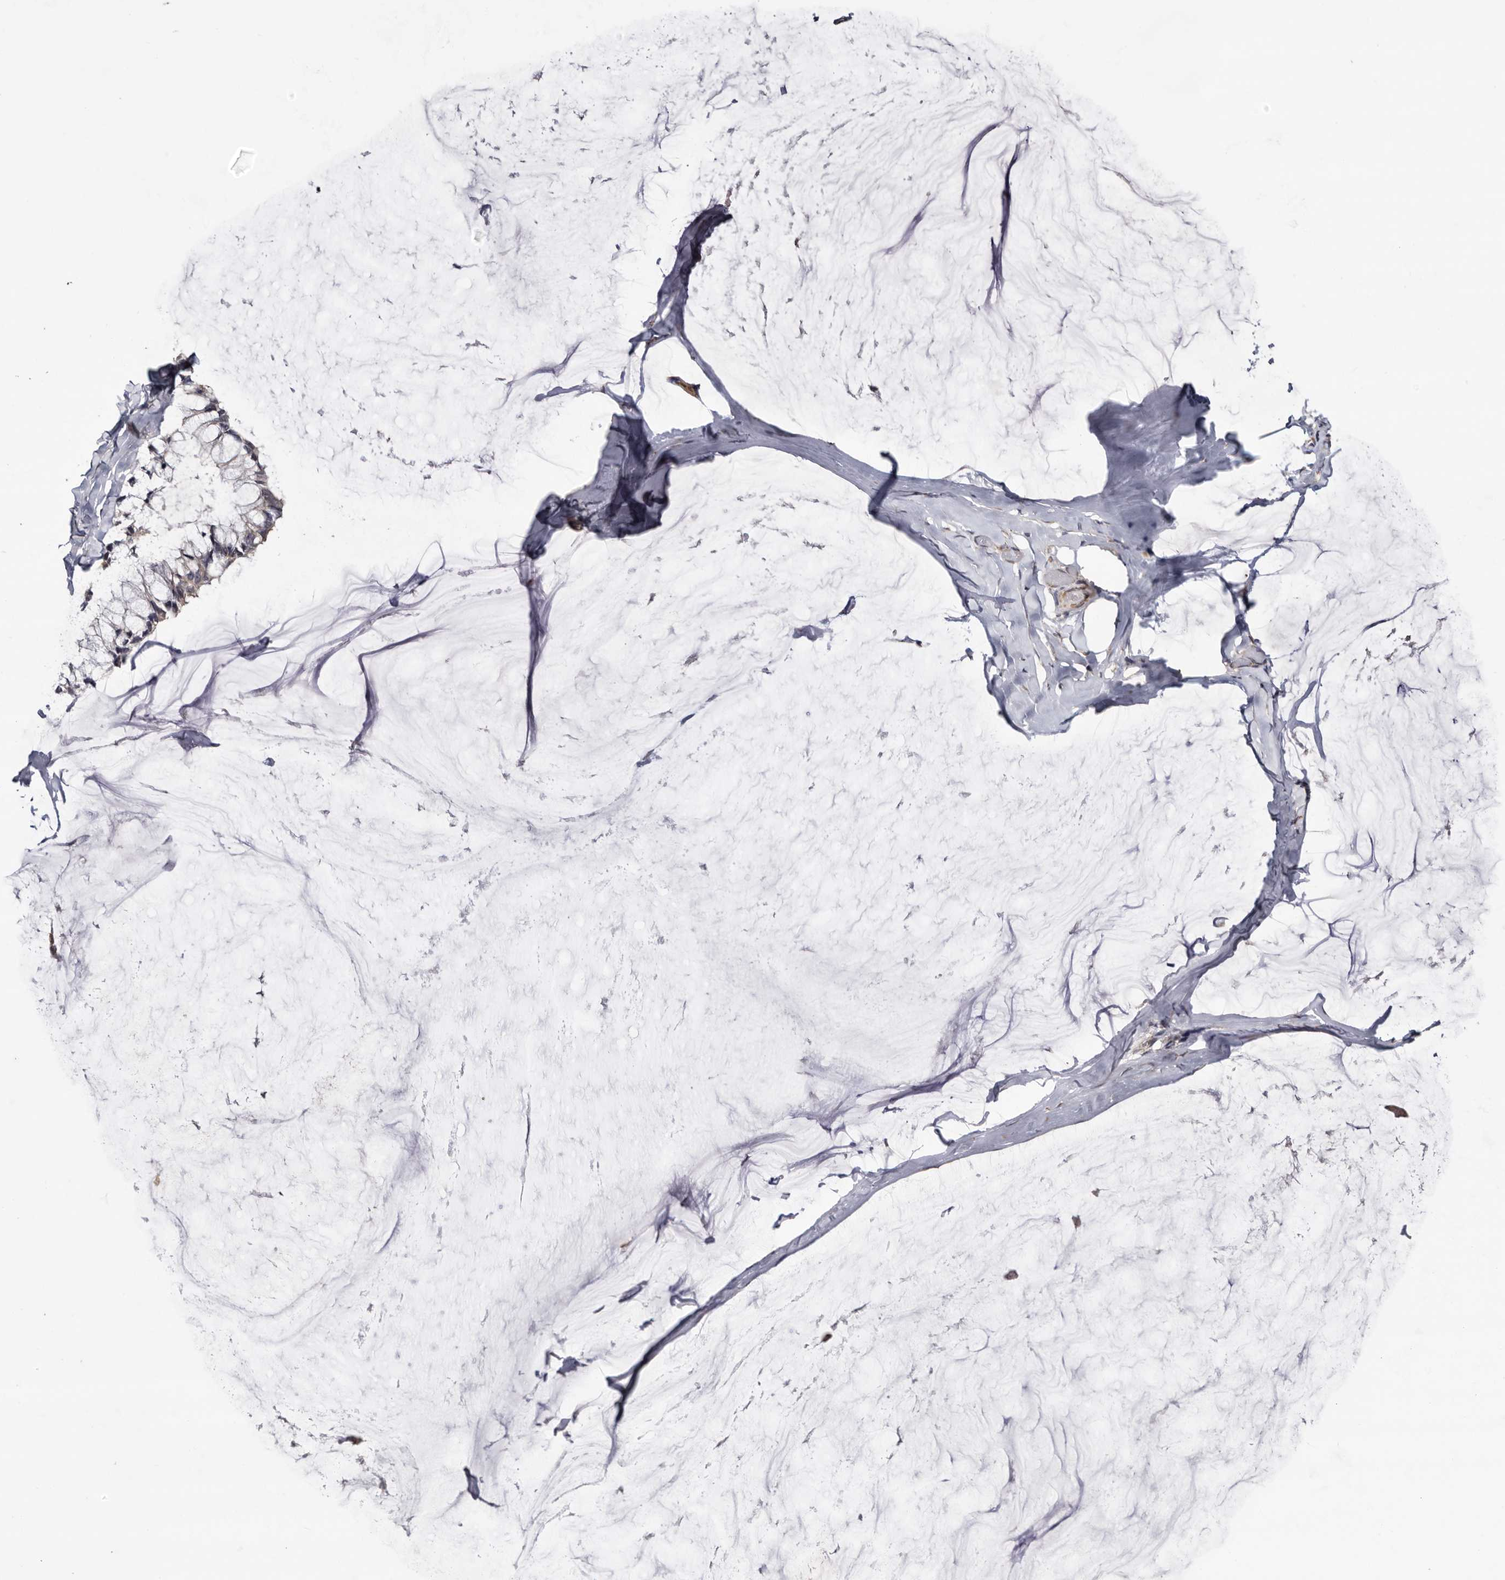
{"staining": {"intensity": "negative", "quantity": "none", "location": "none"}, "tissue": "ovarian cancer", "cell_type": "Tumor cells", "image_type": "cancer", "snomed": [{"axis": "morphology", "description": "Cystadenocarcinoma, mucinous, NOS"}, {"axis": "topography", "description": "Ovary"}], "caption": "Immunohistochemical staining of ovarian mucinous cystadenocarcinoma shows no significant expression in tumor cells. Brightfield microscopy of immunohistochemistry (IHC) stained with DAB (3,3'-diaminobenzidine) (brown) and hematoxylin (blue), captured at high magnification.", "gene": "ARMCX2", "patient": {"sex": "female", "age": 39}}